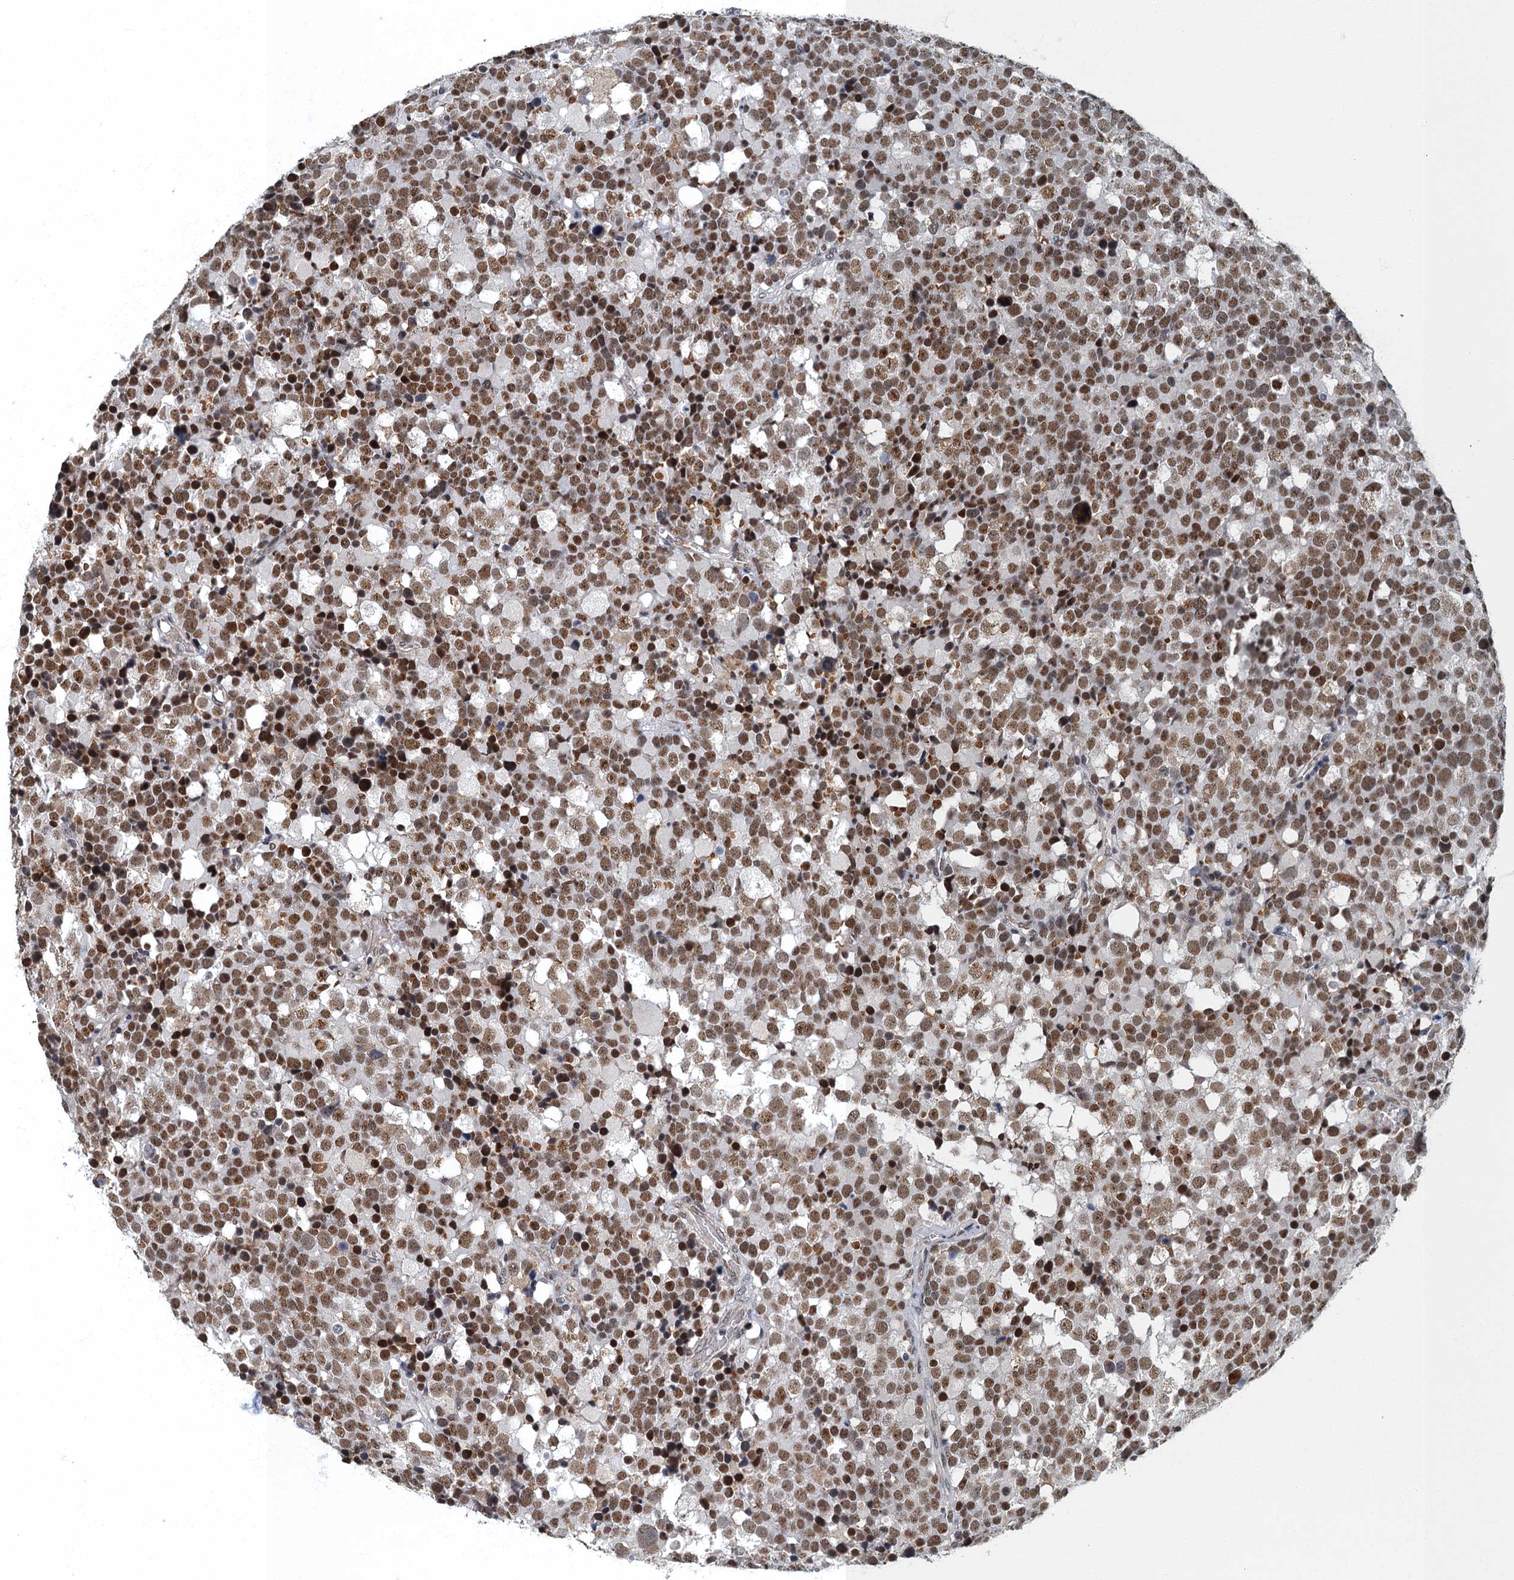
{"staining": {"intensity": "moderate", "quantity": ">75%", "location": "nuclear"}, "tissue": "testis cancer", "cell_type": "Tumor cells", "image_type": "cancer", "snomed": [{"axis": "morphology", "description": "Seminoma, NOS"}, {"axis": "topography", "description": "Testis"}], "caption": "A medium amount of moderate nuclear expression is present in about >75% of tumor cells in testis cancer (seminoma) tissue.", "gene": "GADL1", "patient": {"sex": "male", "age": 71}}